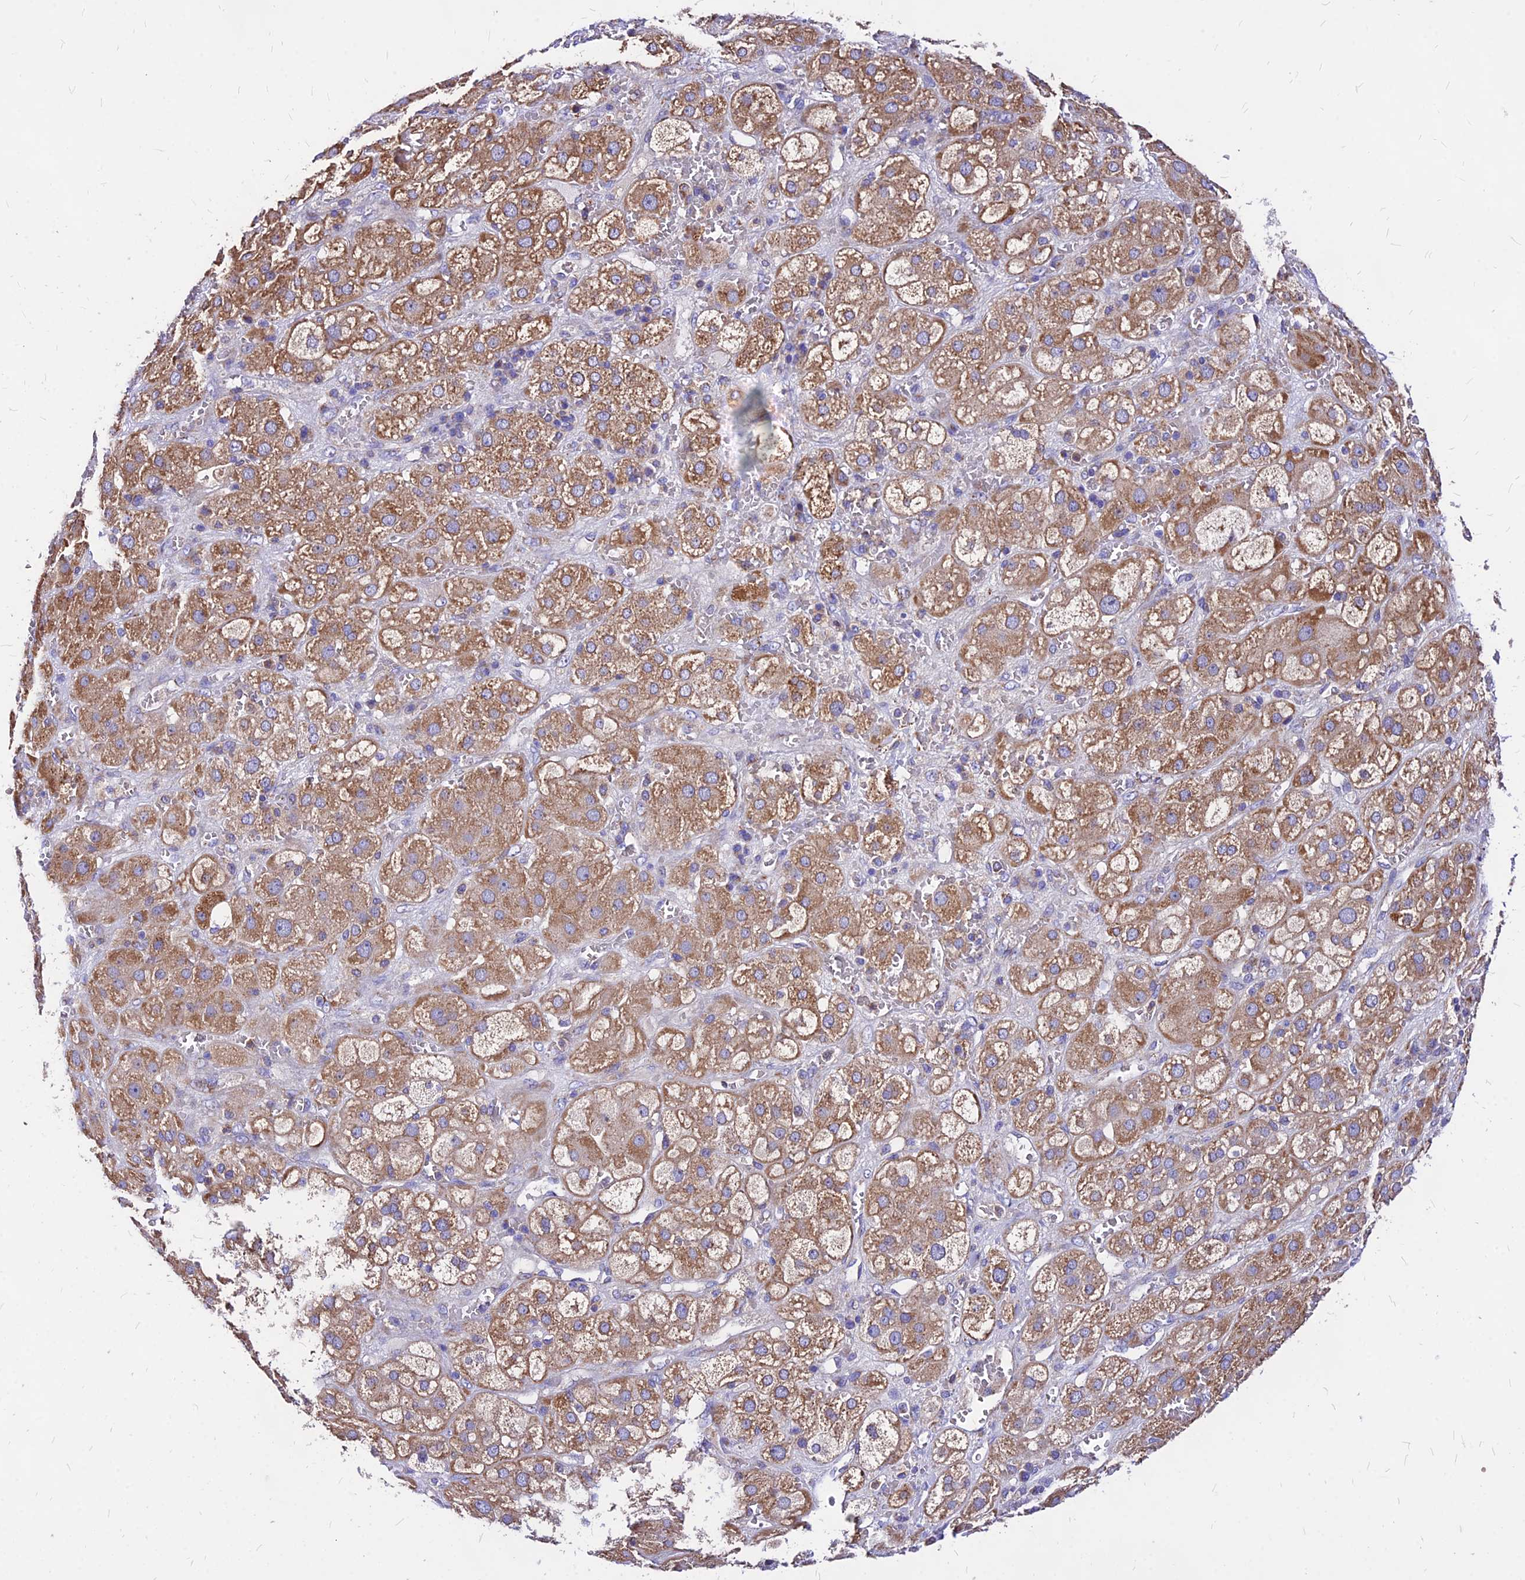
{"staining": {"intensity": "moderate", "quantity": ">75%", "location": "cytoplasmic/membranous"}, "tissue": "adrenal gland", "cell_type": "Glandular cells", "image_type": "normal", "snomed": [{"axis": "morphology", "description": "Normal tissue, NOS"}, {"axis": "topography", "description": "Adrenal gland"}], "caption": "Protein staining of benign adrenal gland displays moderate cytoplasmic/membranous expression in approximately >75% of glandular cells.", "gene": "MRPL3", "patient": {"sex": "female", "age": 47}}